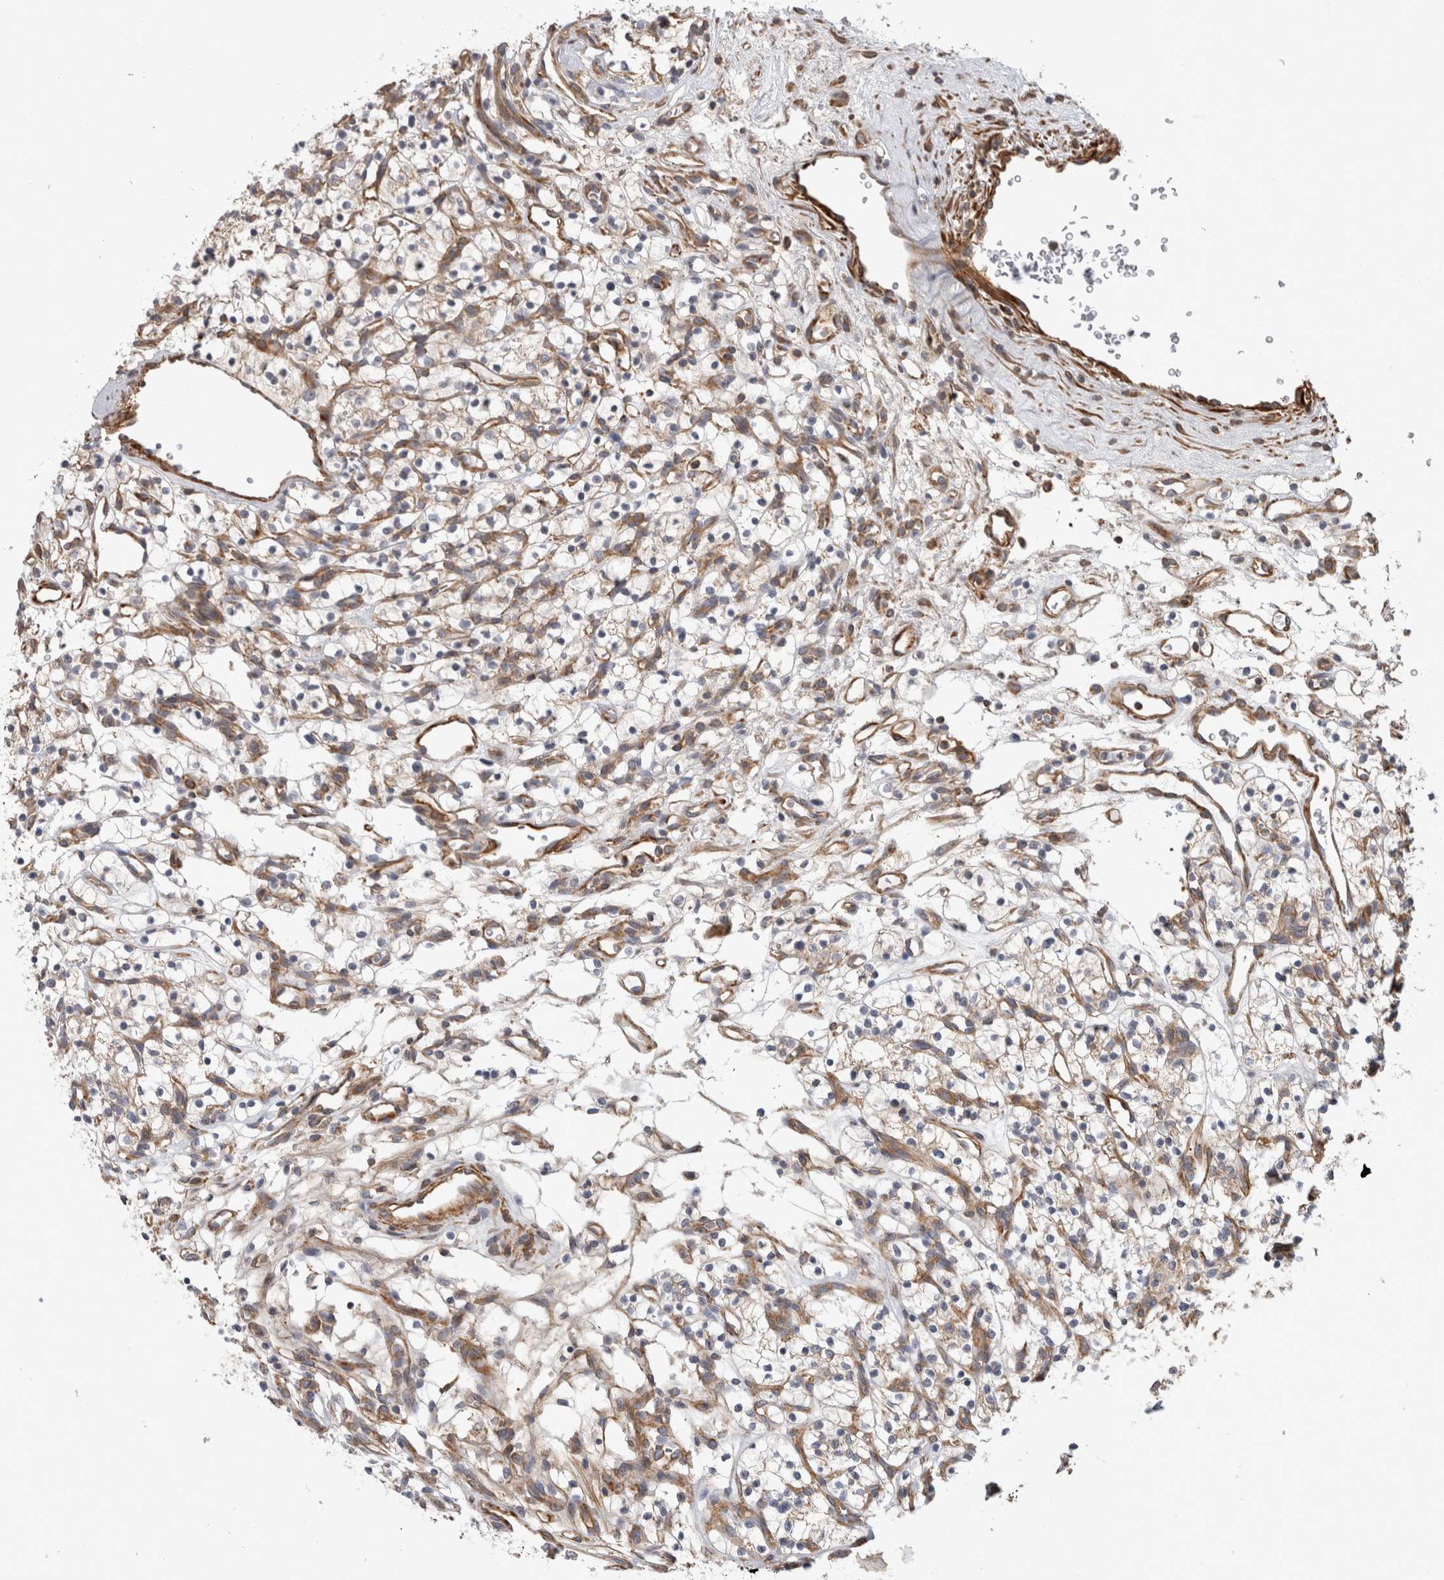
{"staining": {"intensity": "negative", "quantity": "none", "location": "none"}, "tissue": "renal cancer", "cell_type": "Tumor cells", "image_type": "cancer", "snomed": [{"axis": "morphology", "description": "Adenocarcinoma, NOS"}, {"axis": "topography", "description": "Kidney"}], "caption": "Renal cancer stained for a protein using immunohistochemistry shows no positivity tumor cells.", "gene": "SFXN2", "patient": {"sex": "female", "age": 57}}